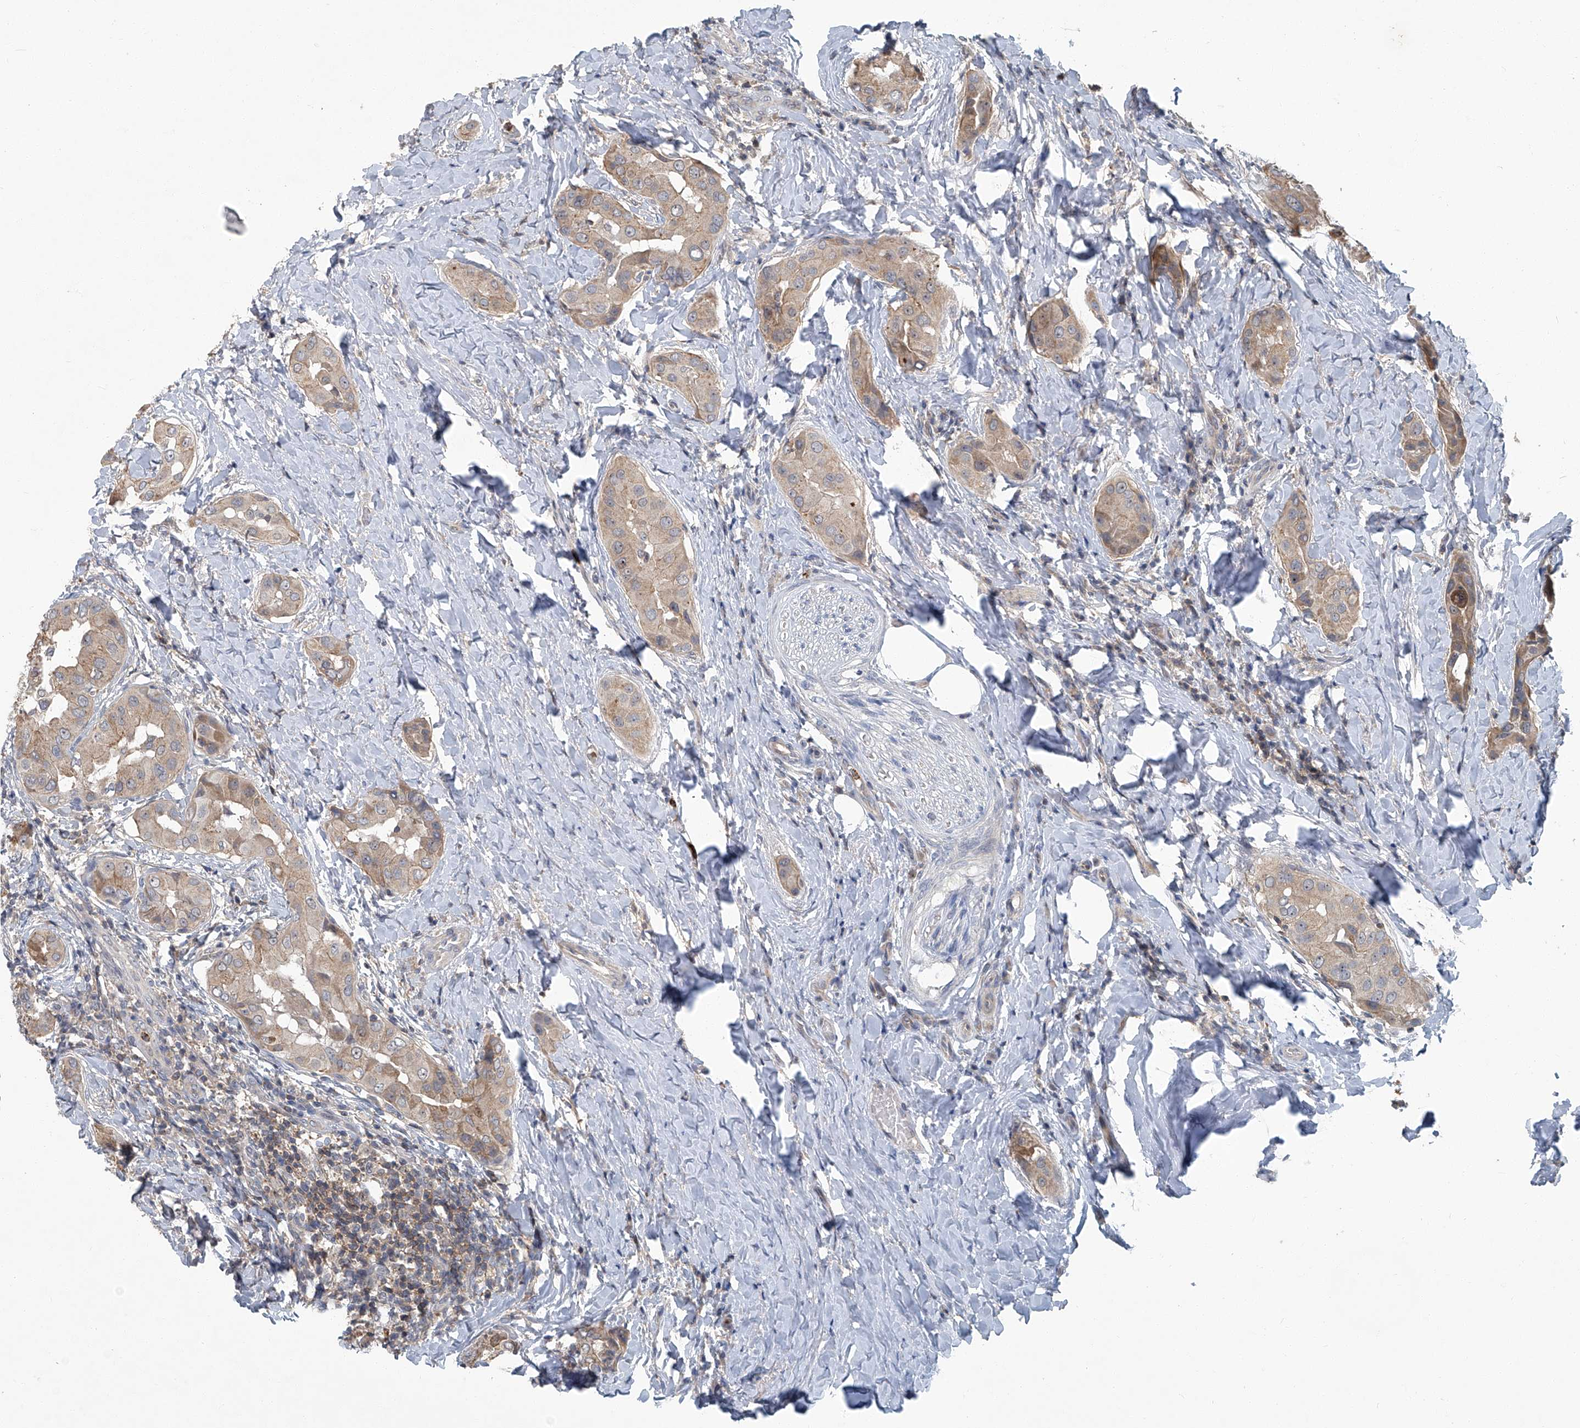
{"staining": {"intensity": "weak", "quantity": ">75%", "location": "cytoplasmic/membranous"}, "tissue": "thyroid cancer", "cell_type": "Tumor cells", "image_type": "cancer", "snomed": [{"axis": "morphology", "description": "Papillary adenocarcinoma, NOS"}, {"axis": "topography", "description": "Thyroid gland"}], "caption": "IHC staining of thyroid cancer, which shows low levels of weak cytoplasmic/membranous staining in approximately >75% of tumor cells indicating weak cytoplasmic/membranous protein expression. The staining was performed using DAB (brown) for protein detection and nuclei were counterstained in hematoxylin (blue).", "gene": "AKNAD1", "patient": {"sex": "male", "age": 33}}